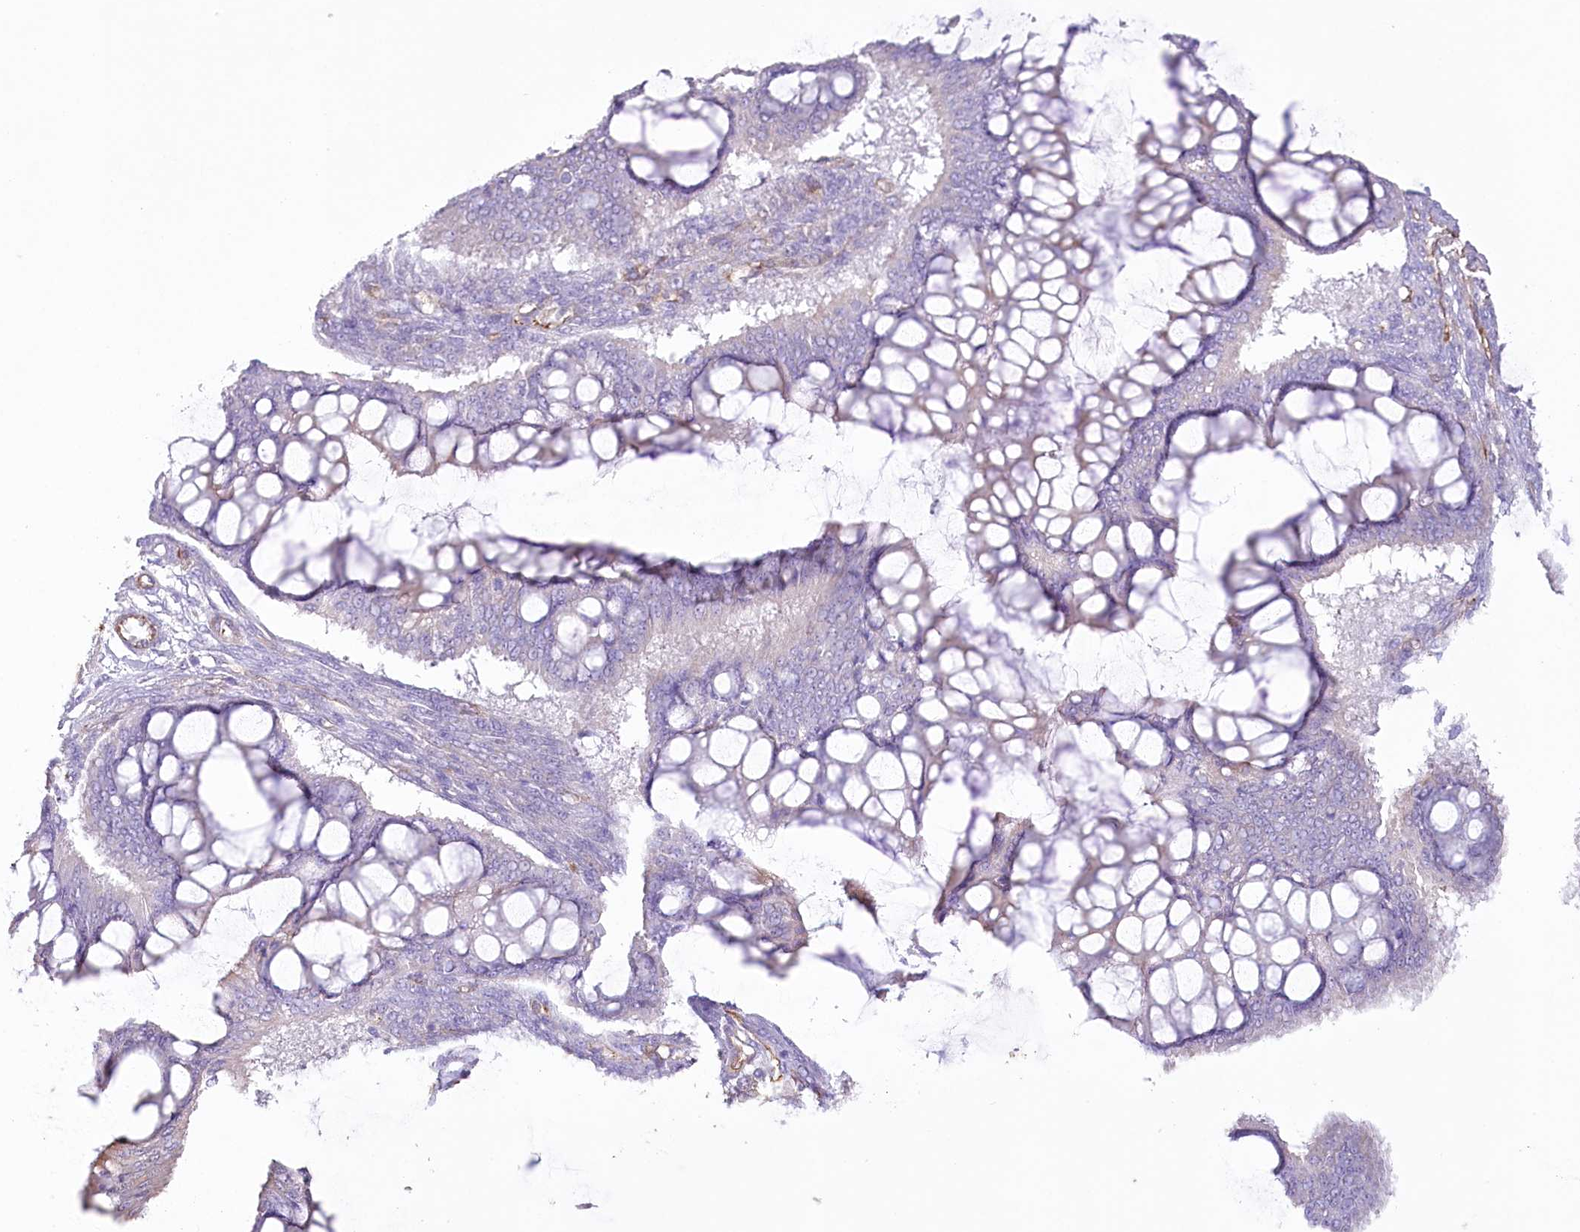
{"staining": {"intensity": "negative", "quantity": "none", "location": "none"}, "tissue": "ovarian cancer", "cell_type": "Tumor cells", "image_type": "cancer", "snomed": [{"axis": "morphology", "description": "Cystadenocarcinoma, mucinous, NOS"}, {"axis": "topography", "description": "Ovary"}], "caption": "IHC image of ovarian cancer stained for a protein (brown), which demonstrates no expression in tumor cells.", "gene": "SLC39A10", "patient": {"sex": "female", "age": 73}}